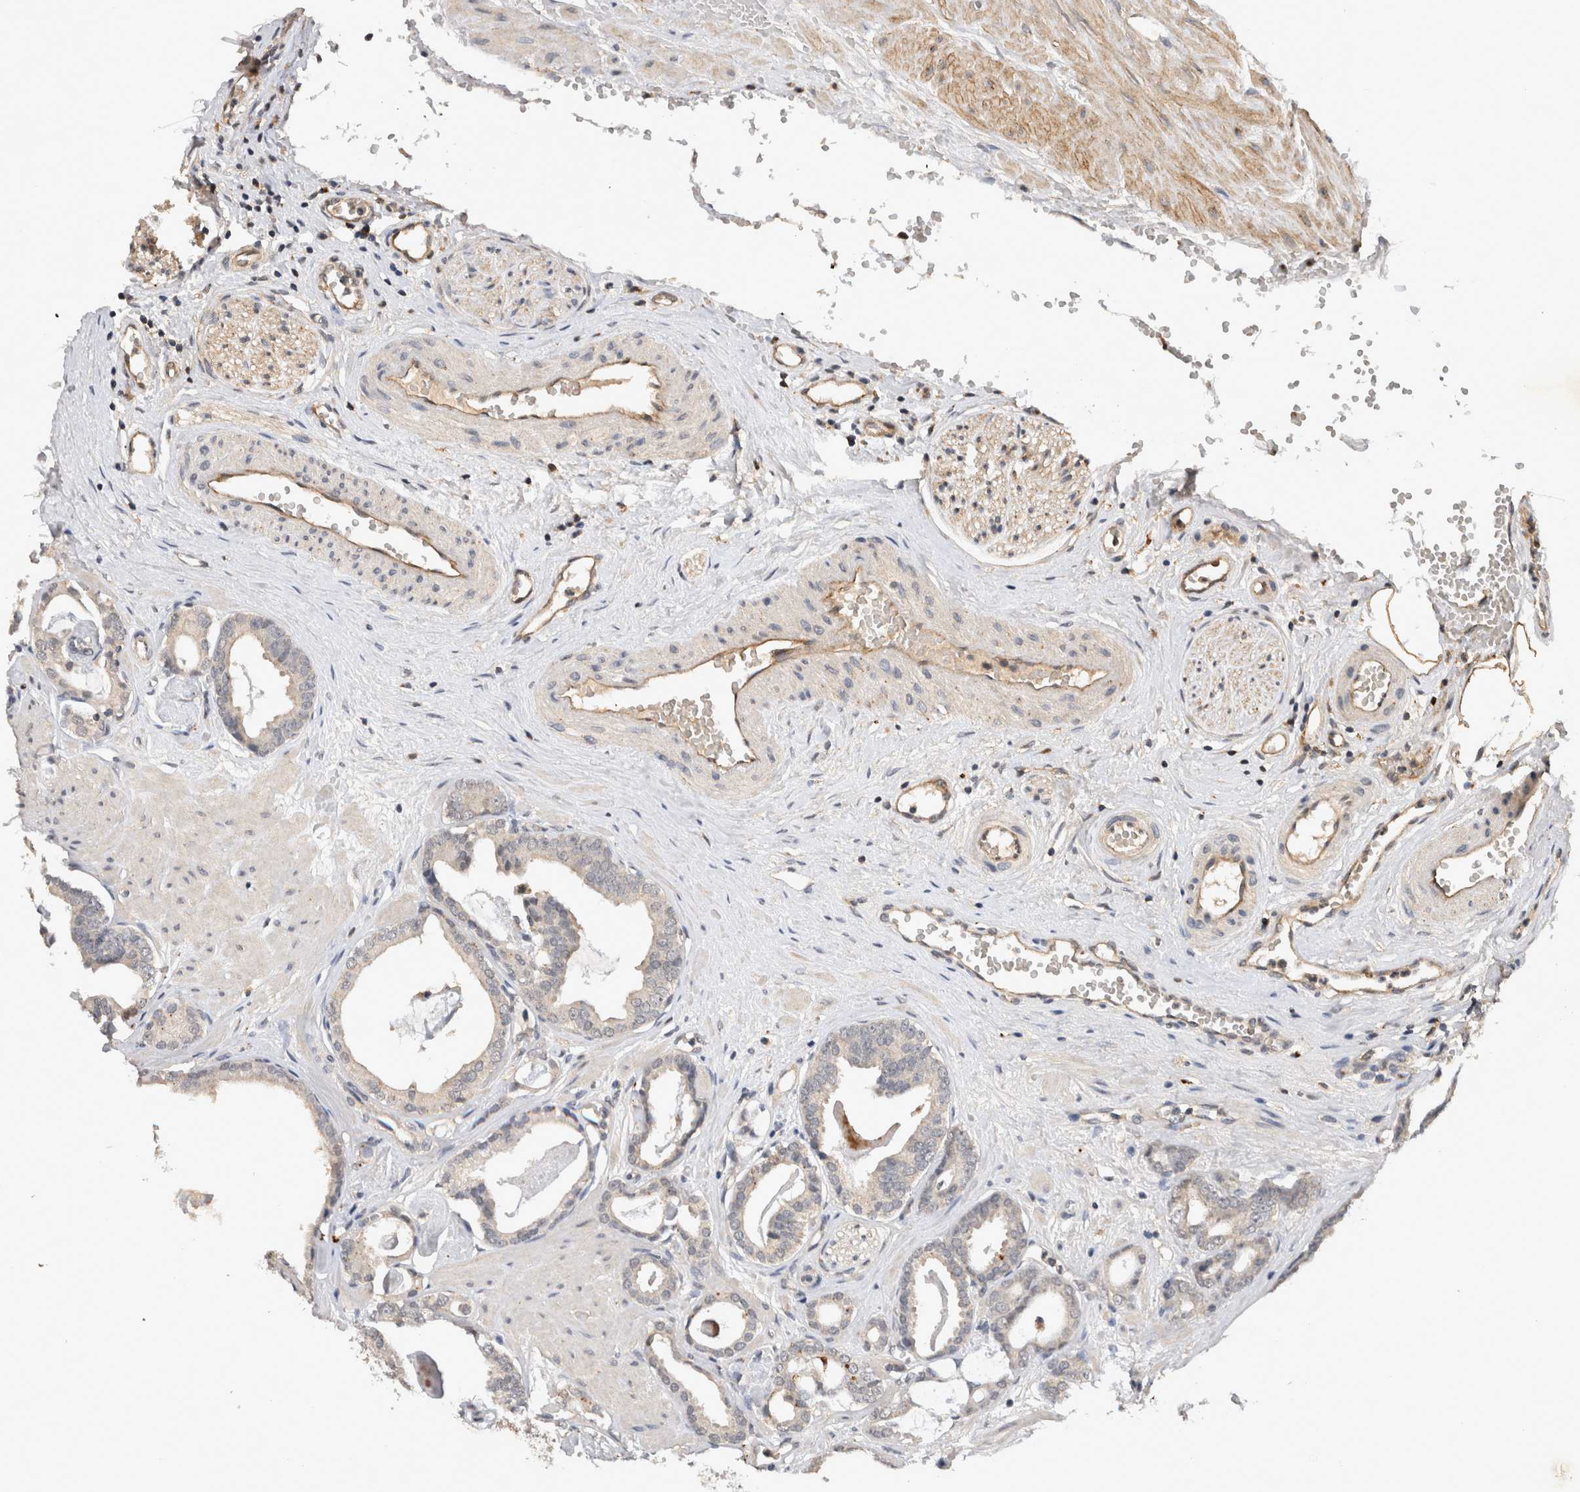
{"staining": {"intensity": "negative", "quantity": "none", "location": "none"}, "tissue": "prostate cancer", "cell_type": "Tumor cells", "image_type": "cancer", "snomed": [{"axis": "morphology", "description": "Adenocarcinoma, Low grade"}, {"axis": "topography", "description": "Prostate"}], "caption": "DAB (3,3'-diaminobenzidine) immunohistochemical staining of prostate cancer demonstrates no significant expression in tumor cells.", "gene": "RASSF3", "patient": {"sex": "male", "age": 53}}